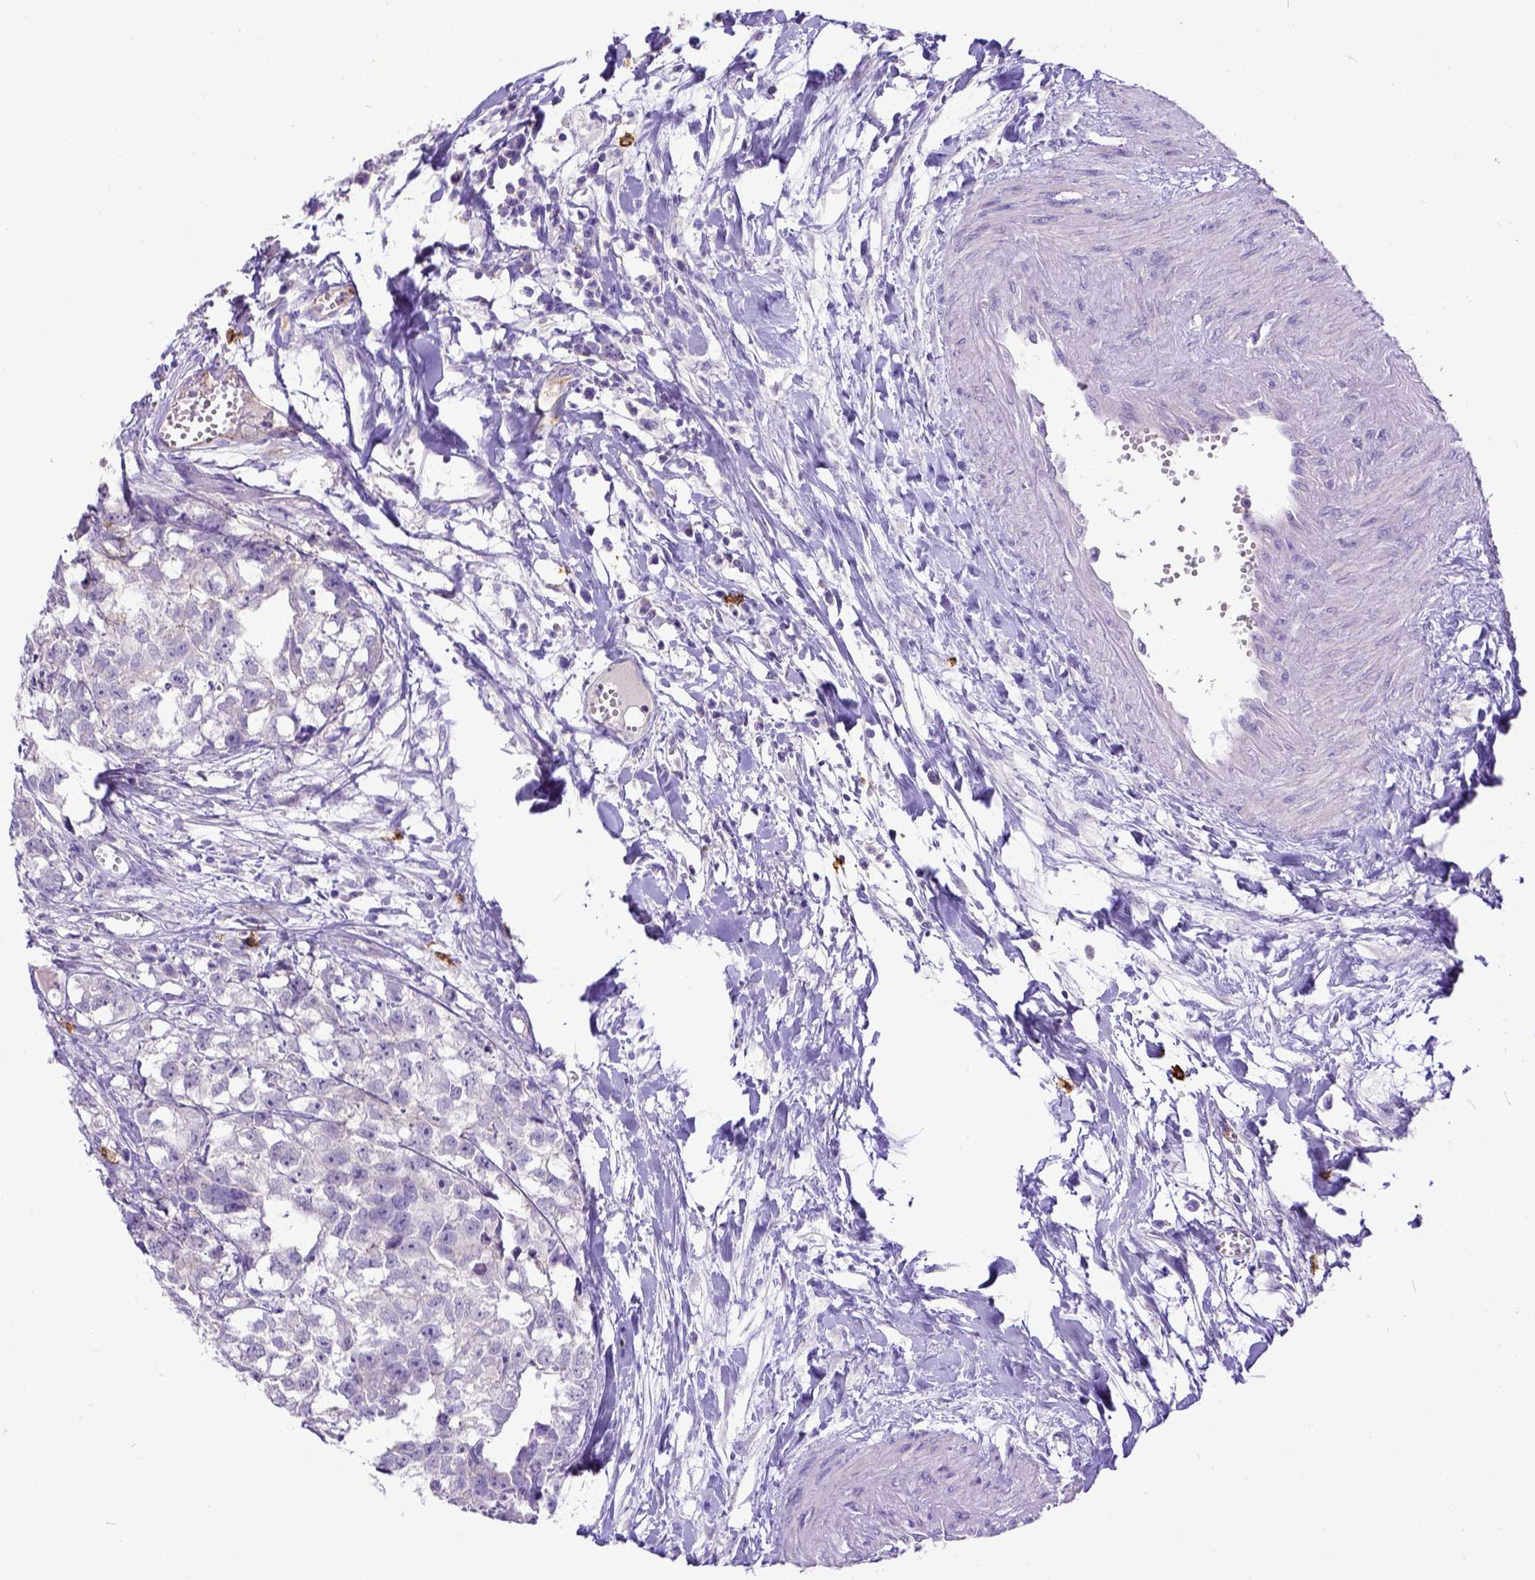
{"staining": {"intensity": "negative", "quantity": "none", "location": "none"}, "tissue": "testis cancer", "cell_type": "Tumor cells", "image_type": "cancer", "snomed": [{"axis": "morphology", "description": "Carcinoma, Embryonal, NOS"}, {"axis": "morphology", "description": "Teratoma, malignant, NOS"}, {"axis": "topography", "description": "Testis"}], "caption": "Tumor cells show no significant positivity in testis cancer (malignant teratoma). (DAB immunohistochemistry (IHC) visualized using brightfield microscopy, high magnification).", "gene": "KIT", "patient": {"sex": "male", "age": 44}}